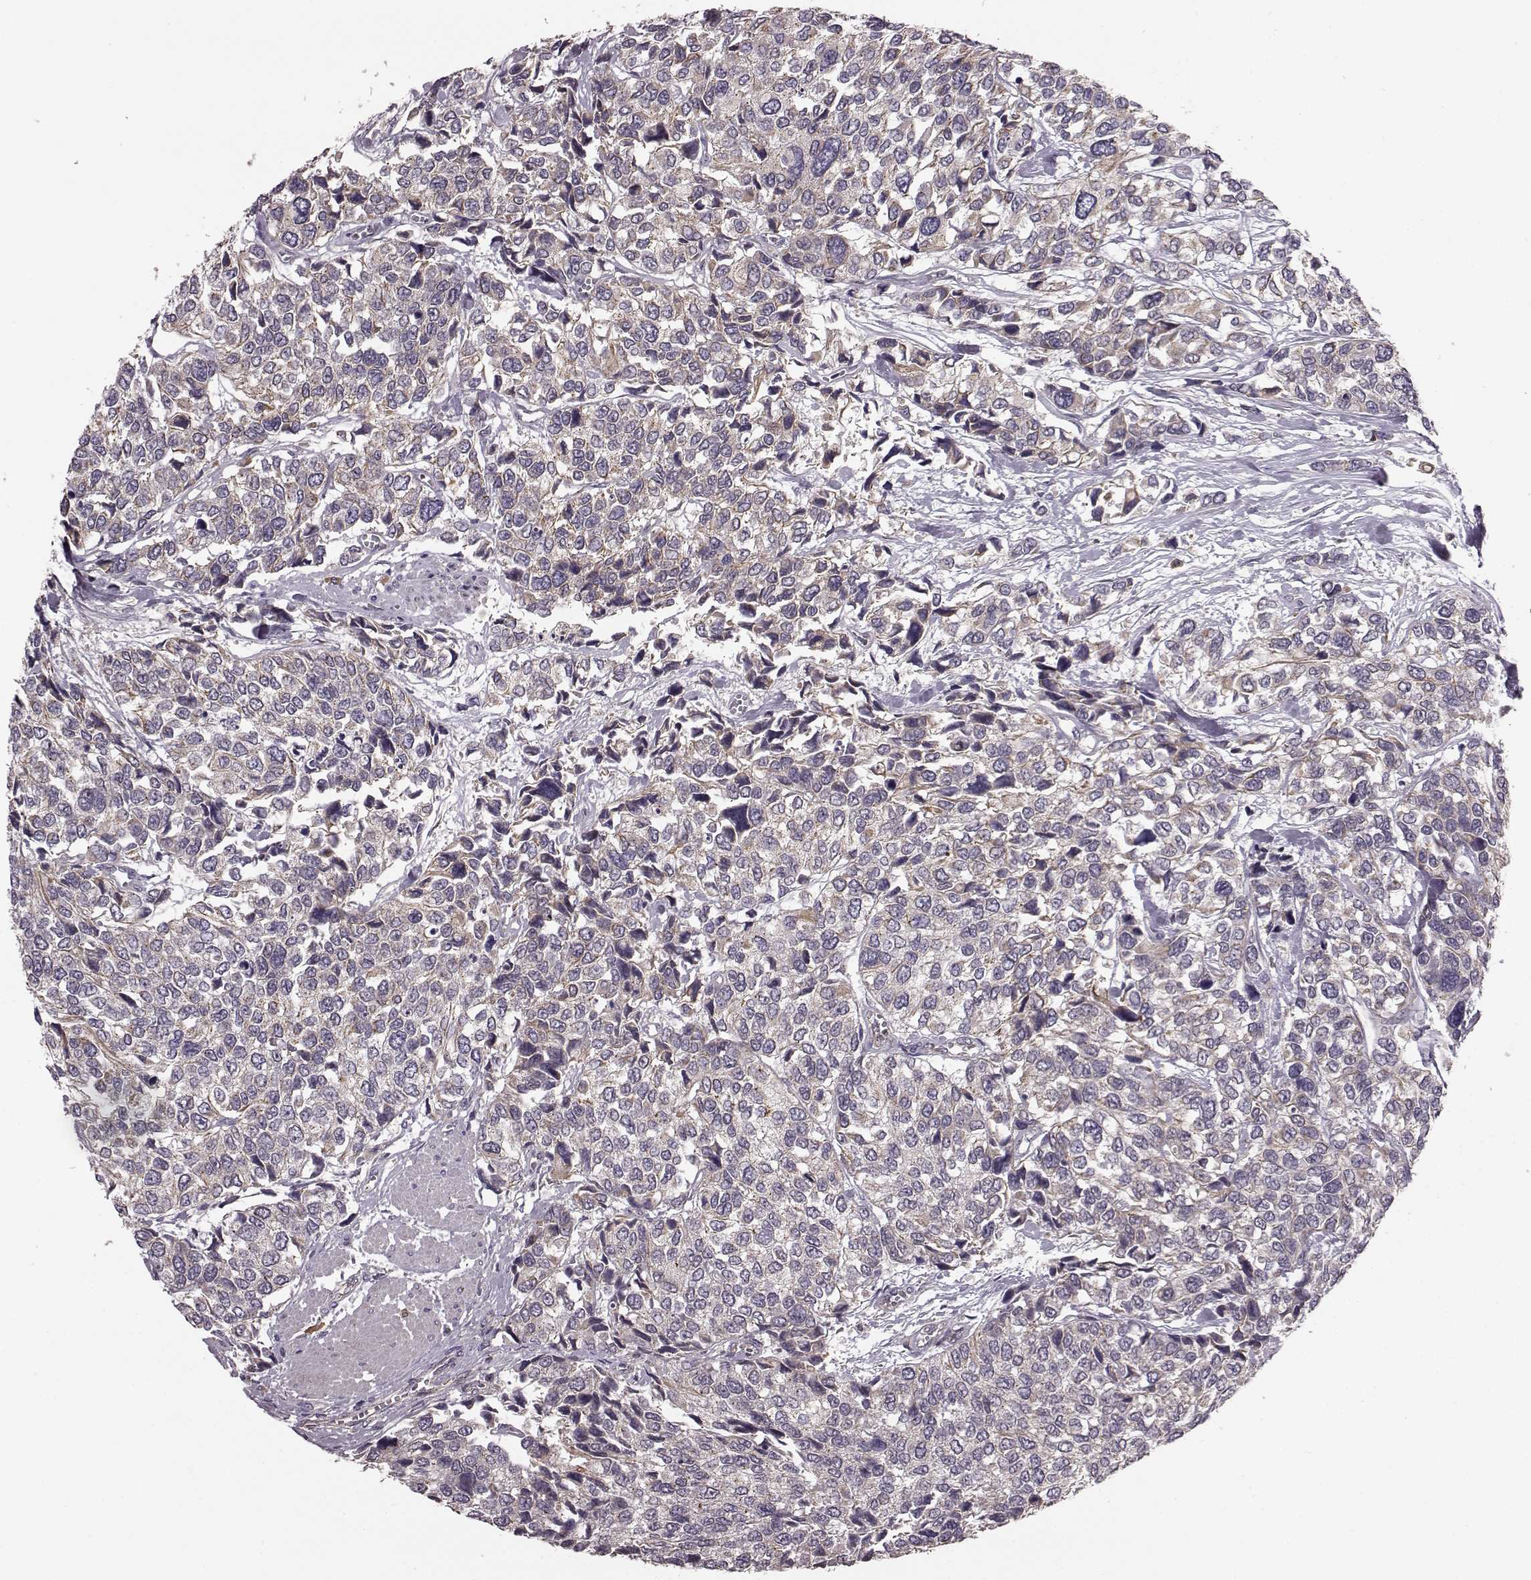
{"staining": {"intensity": "weak", "quantity": ">75%", "location": "cytoplasmic/membranous"}, "tissue": "urothelial cancer", "cell_type": "Tumor cells", "image_type": "cancer", "snomed": [{"axis": "morphology", "description": "Urothelial carcinoma, High grade"}, {"axis": "topography", "description": "Urinary bladder"}], "caption": "Immunohistochemical staining of human urothelial cancer exhibits low levels of weak cytoplasmic/membranous protein staining in about >75% of tumor cells.", "gene": "NTF3", "patient": {"sex": "male", "age": 77}}